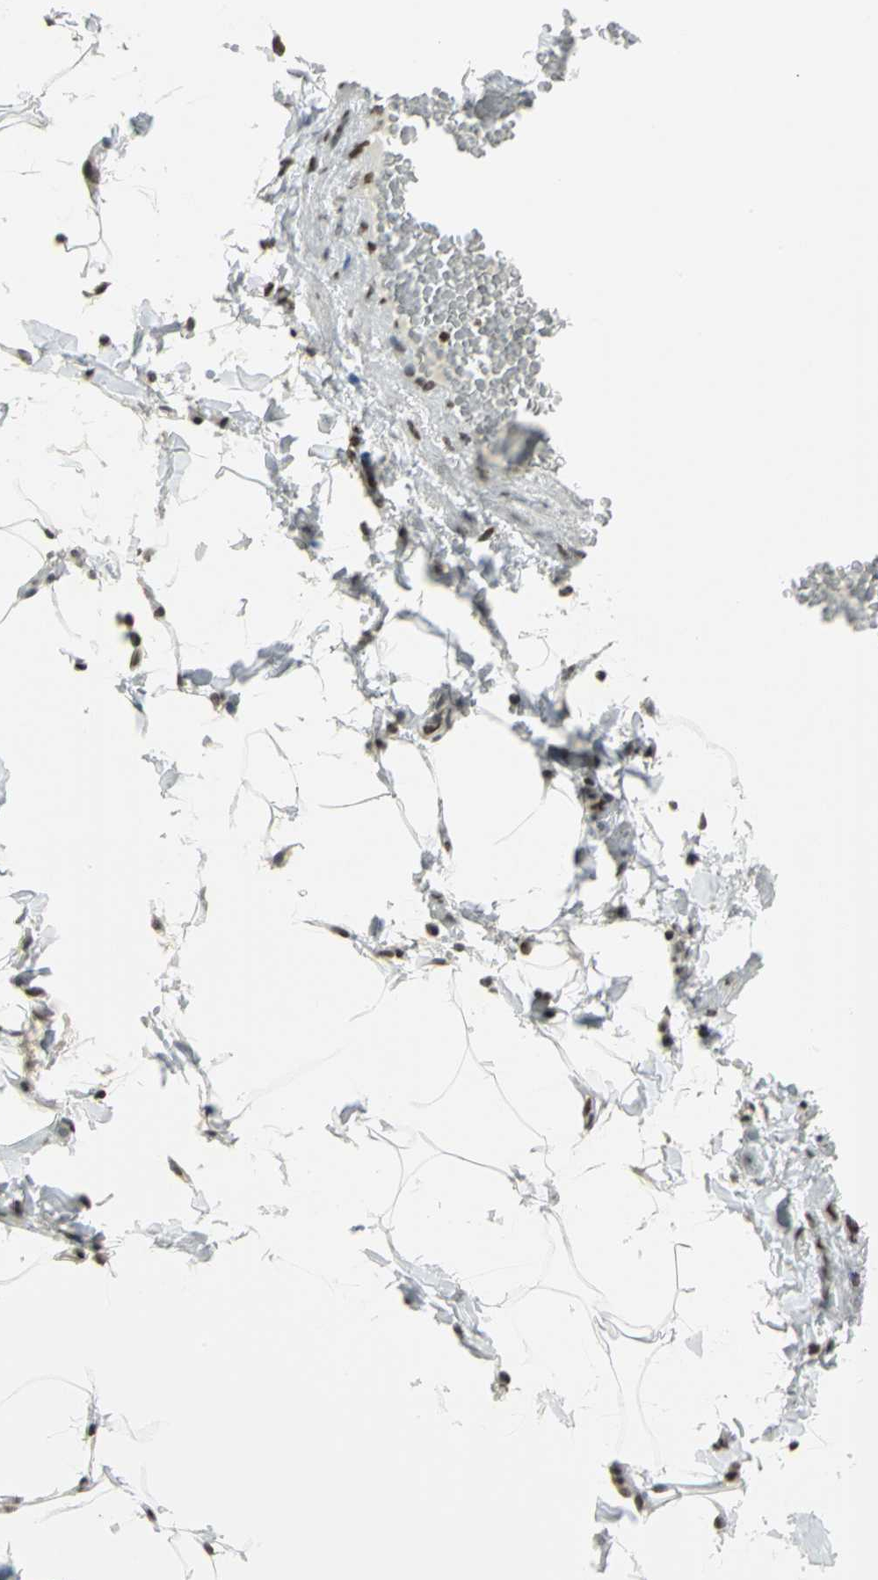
{"staining": {"intensity": "weak", "quantity": ">75%", "location": "nuclear"}, "tissue": "adipose tissue", "cell_type": "Adipocytes", "image_type": "normal", "snomed": [{"axis": "morphology", "description": "Normal tissue, NOS"}, {"axis": "topography", "description": "Vascular tissue"}], "caption": "Immunohistochemistry (IHC) photomicrograph of normal adipose tissue: adipose tissue stained using IHC displays low levels of weak protein expression localized specifically in the nuclear of adipocytes, appearing as a nuclear brown color.", "gene": "KDM1A", "patient": {"sex": "male", "age": 41}}